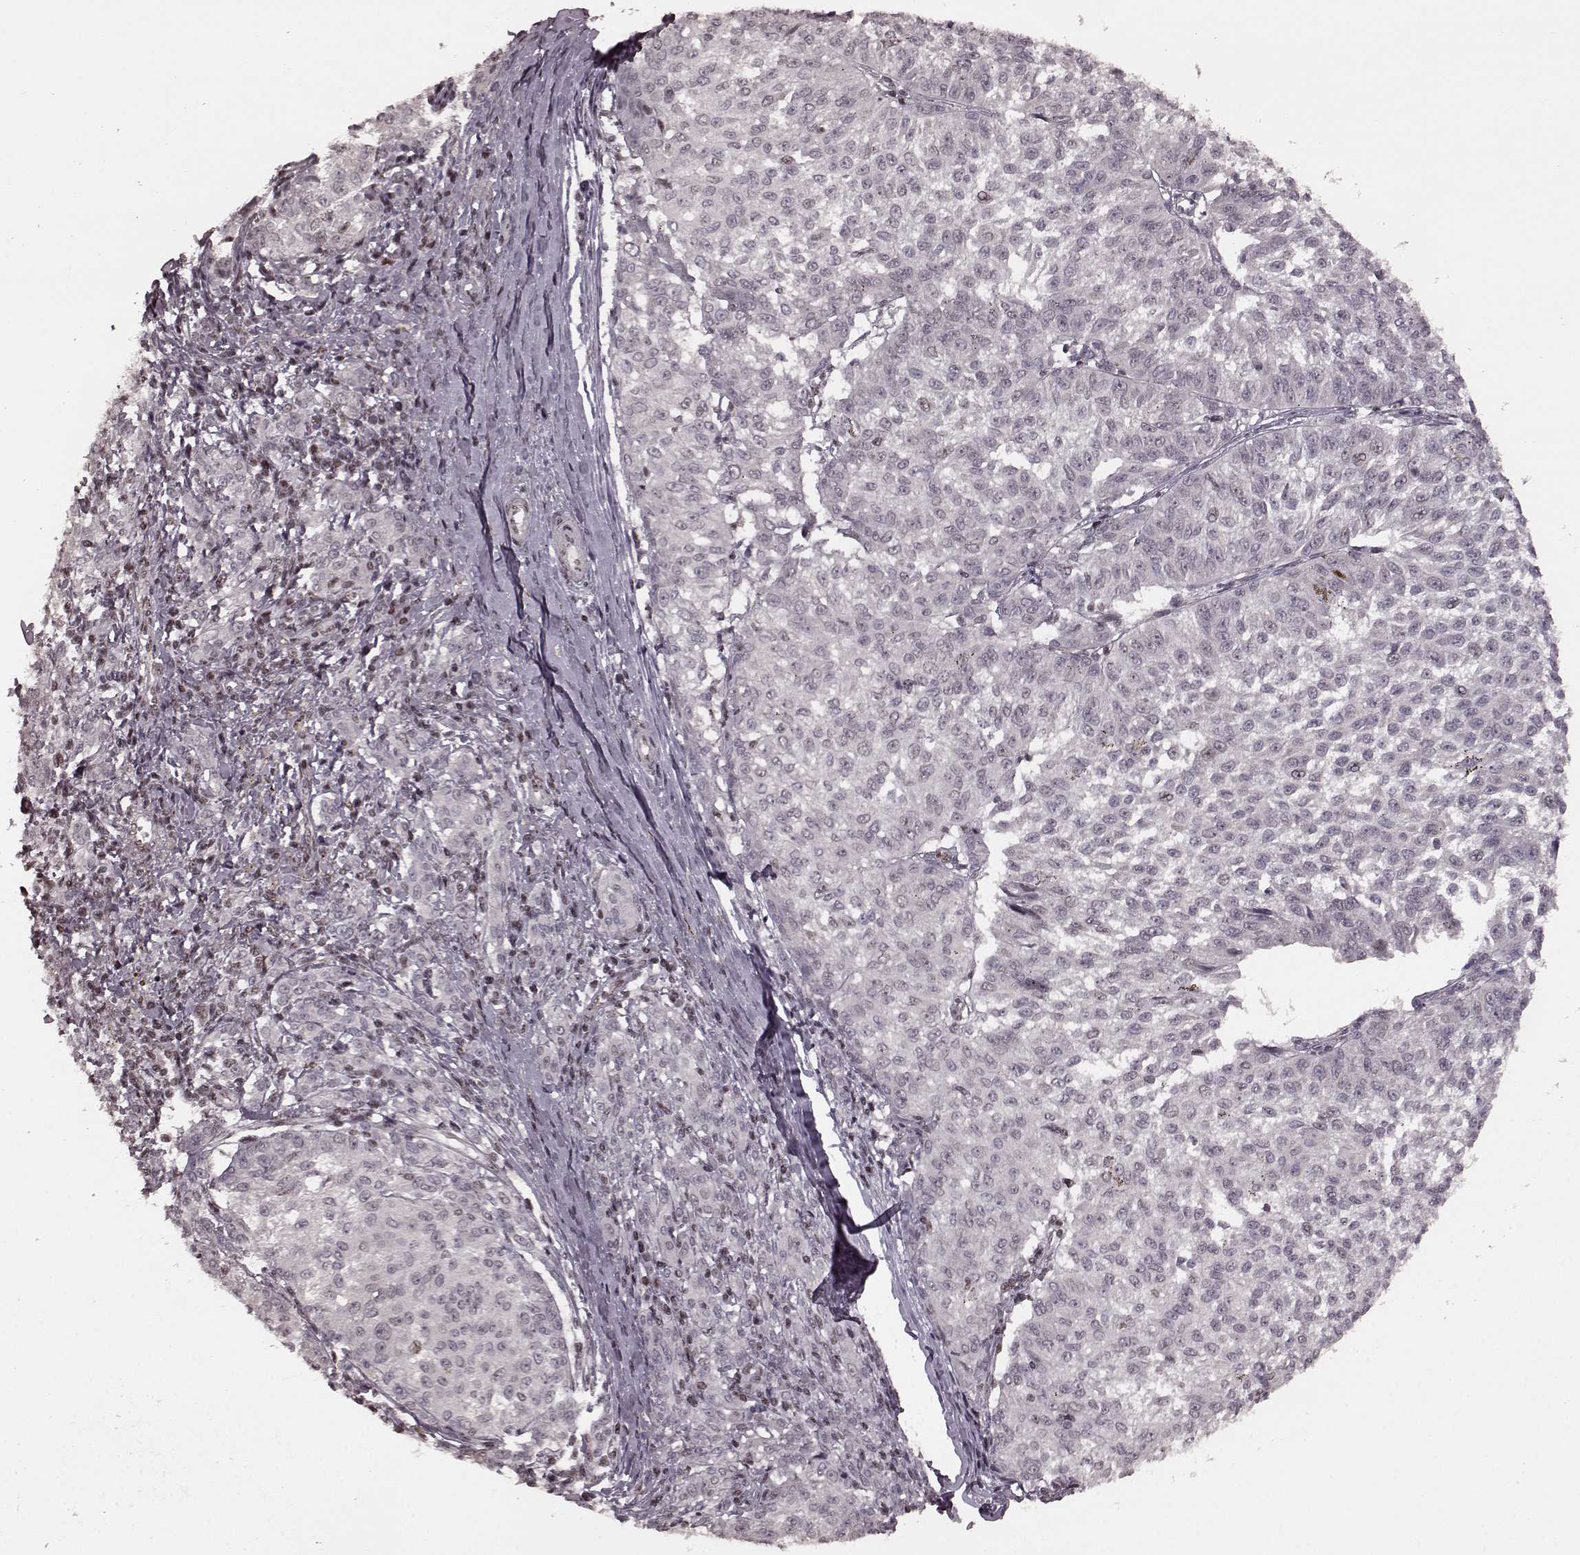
{"staining": {"intensity": "negative", "quantity": "none", "location": "none"}, "tissue": "melanoma", "cell_type": "Tumor cells", "image_type": "cancer", "snomed": [{"axis": "morphology", "description": "Malignant melanoma, NOS"}, {"axis": "topography", "description": "Skin"}], "caption": "Protein analysis of melanoma shows no significant positivity in tumor cells.", "gene": "NR2C1", "patient": {"sex": "female", "age": 72}}